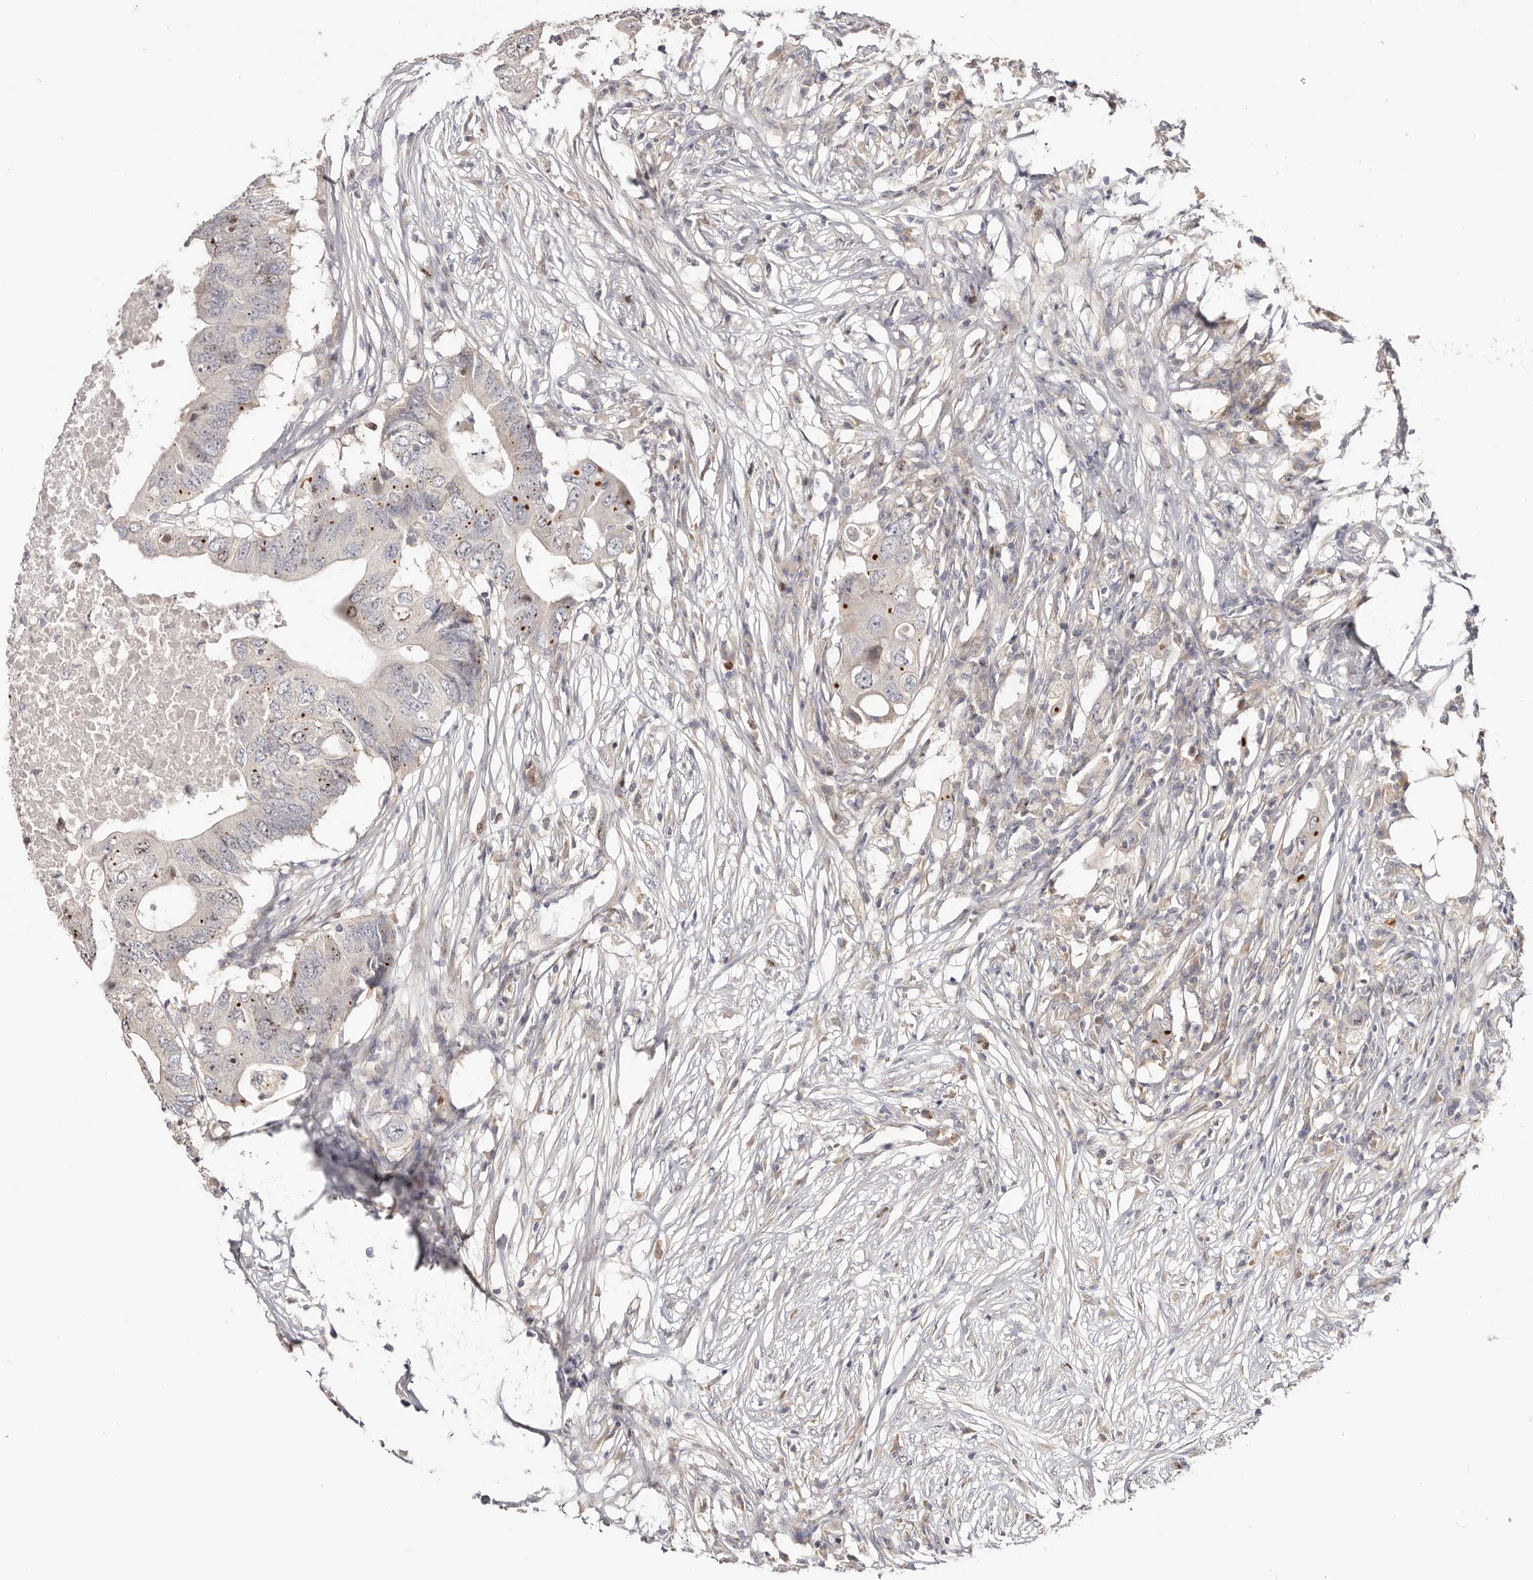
{"staining": {"intensity": "moderate", "quantity": "<25%", "location": "nuclear"}, "tissue": "colorectal cancer", "cell_type": "Tumor cells", "image_type": "cancer", "snomed": [{"axis": "morphology", "description": "Adenocarcinoma, NOS"}, {"axis": "topography", "description": "Colon"}], "caption": "This histopathology image displays immunohistochemistry staining of human adenocarcinoma (colorectal), with low moderate nuclear positivity in about <25% of tumor cells.", "gene": "CCDC190", "patient": {"sex": "male", "age": 71}}